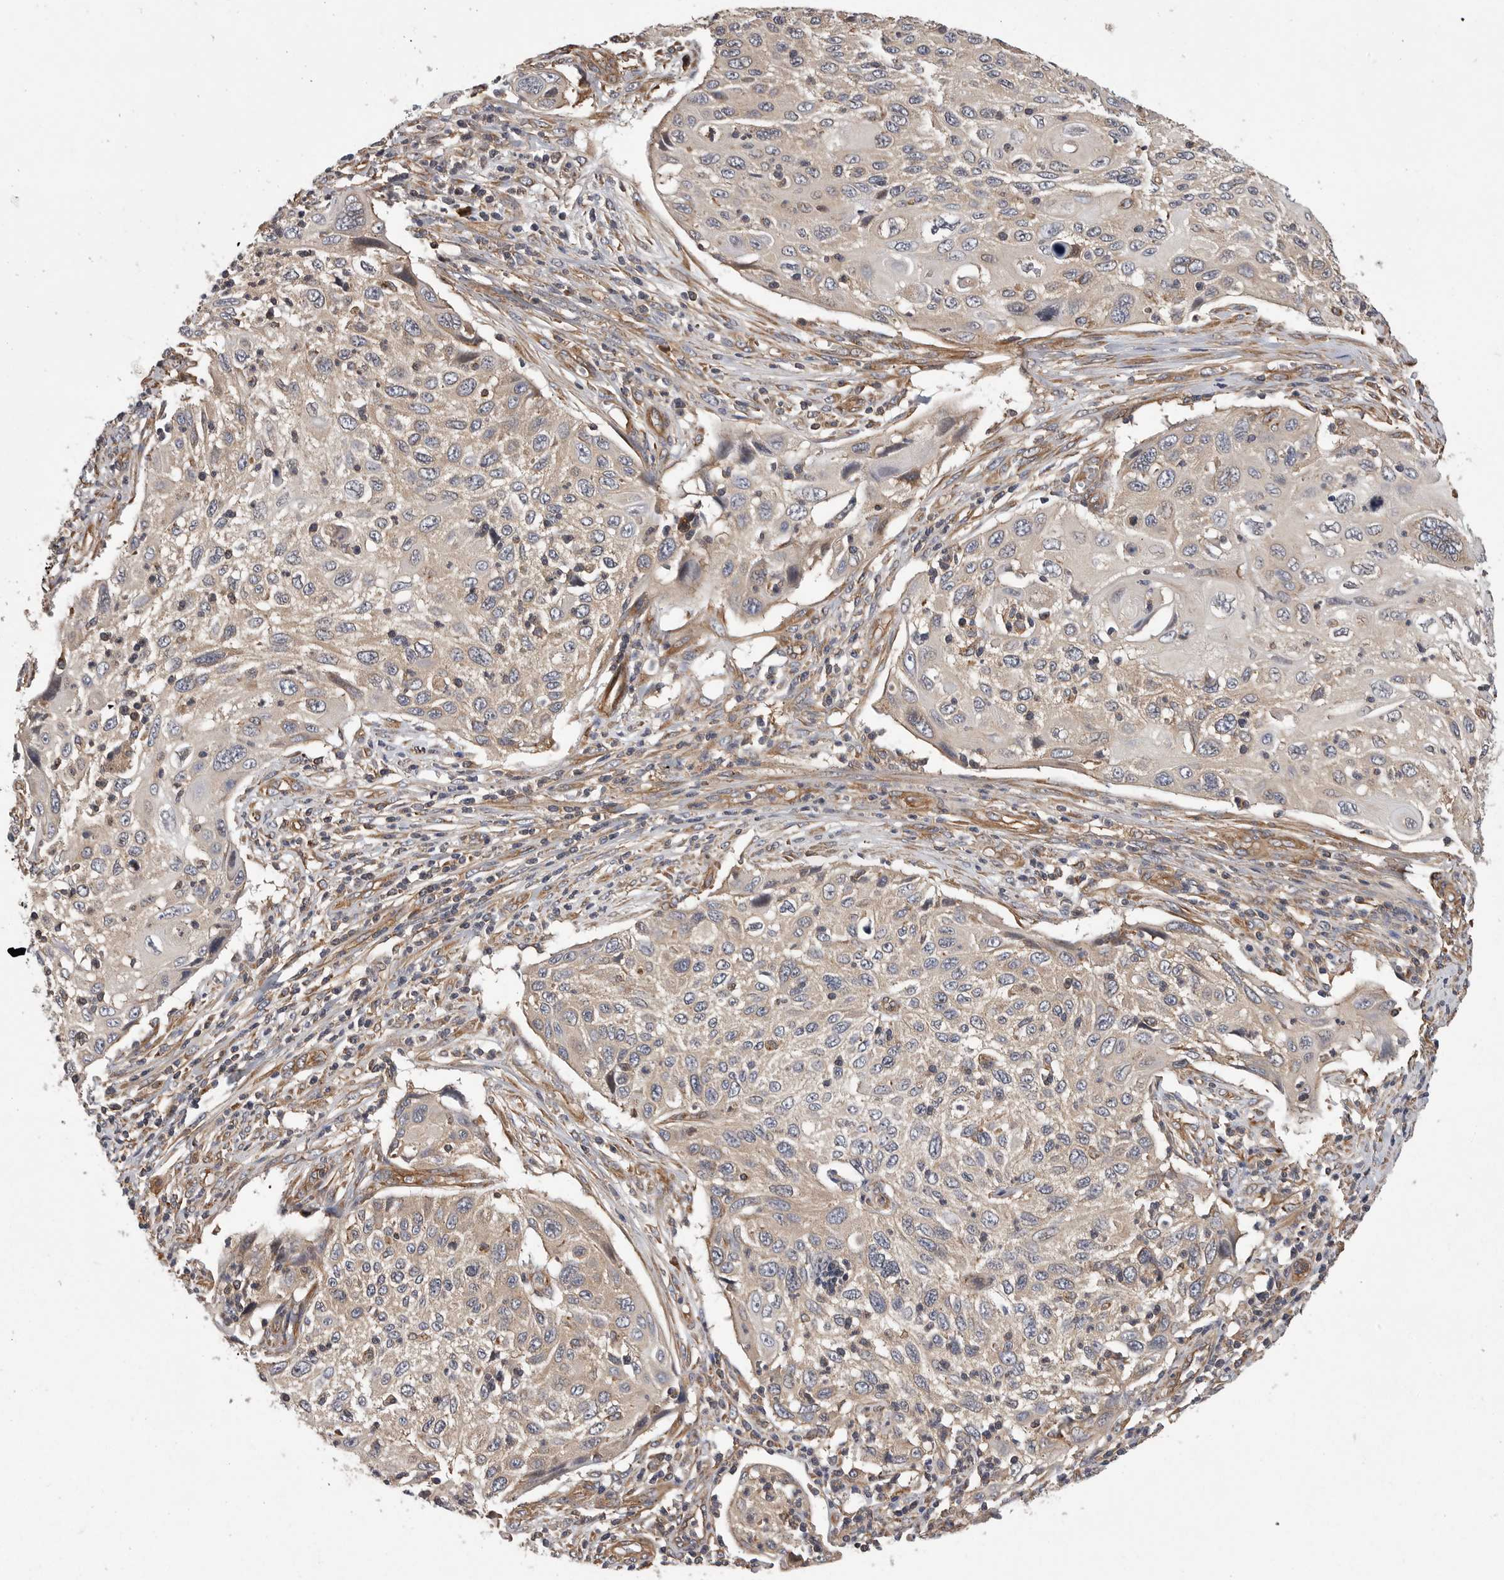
{"staining": {"intensity": "negative", "quantity": "none", "location": "none"}, "tissue": "cervical cancer", "cell_type": "Tumor cells", "image_type": "cancer", "snomed": [{"axis": "morphology", "description": "Squamous cell carcinoma, NOS"}, {"axis": "topography", "description": "Cervix"}], "caption": "Immunohistochemistry histopathology image of human cervical cancer stained for a protein (brown), which reveals no expression in tumor cells.", "gene": "OXR1", "patient": {"sex": "female", "age": 70}}